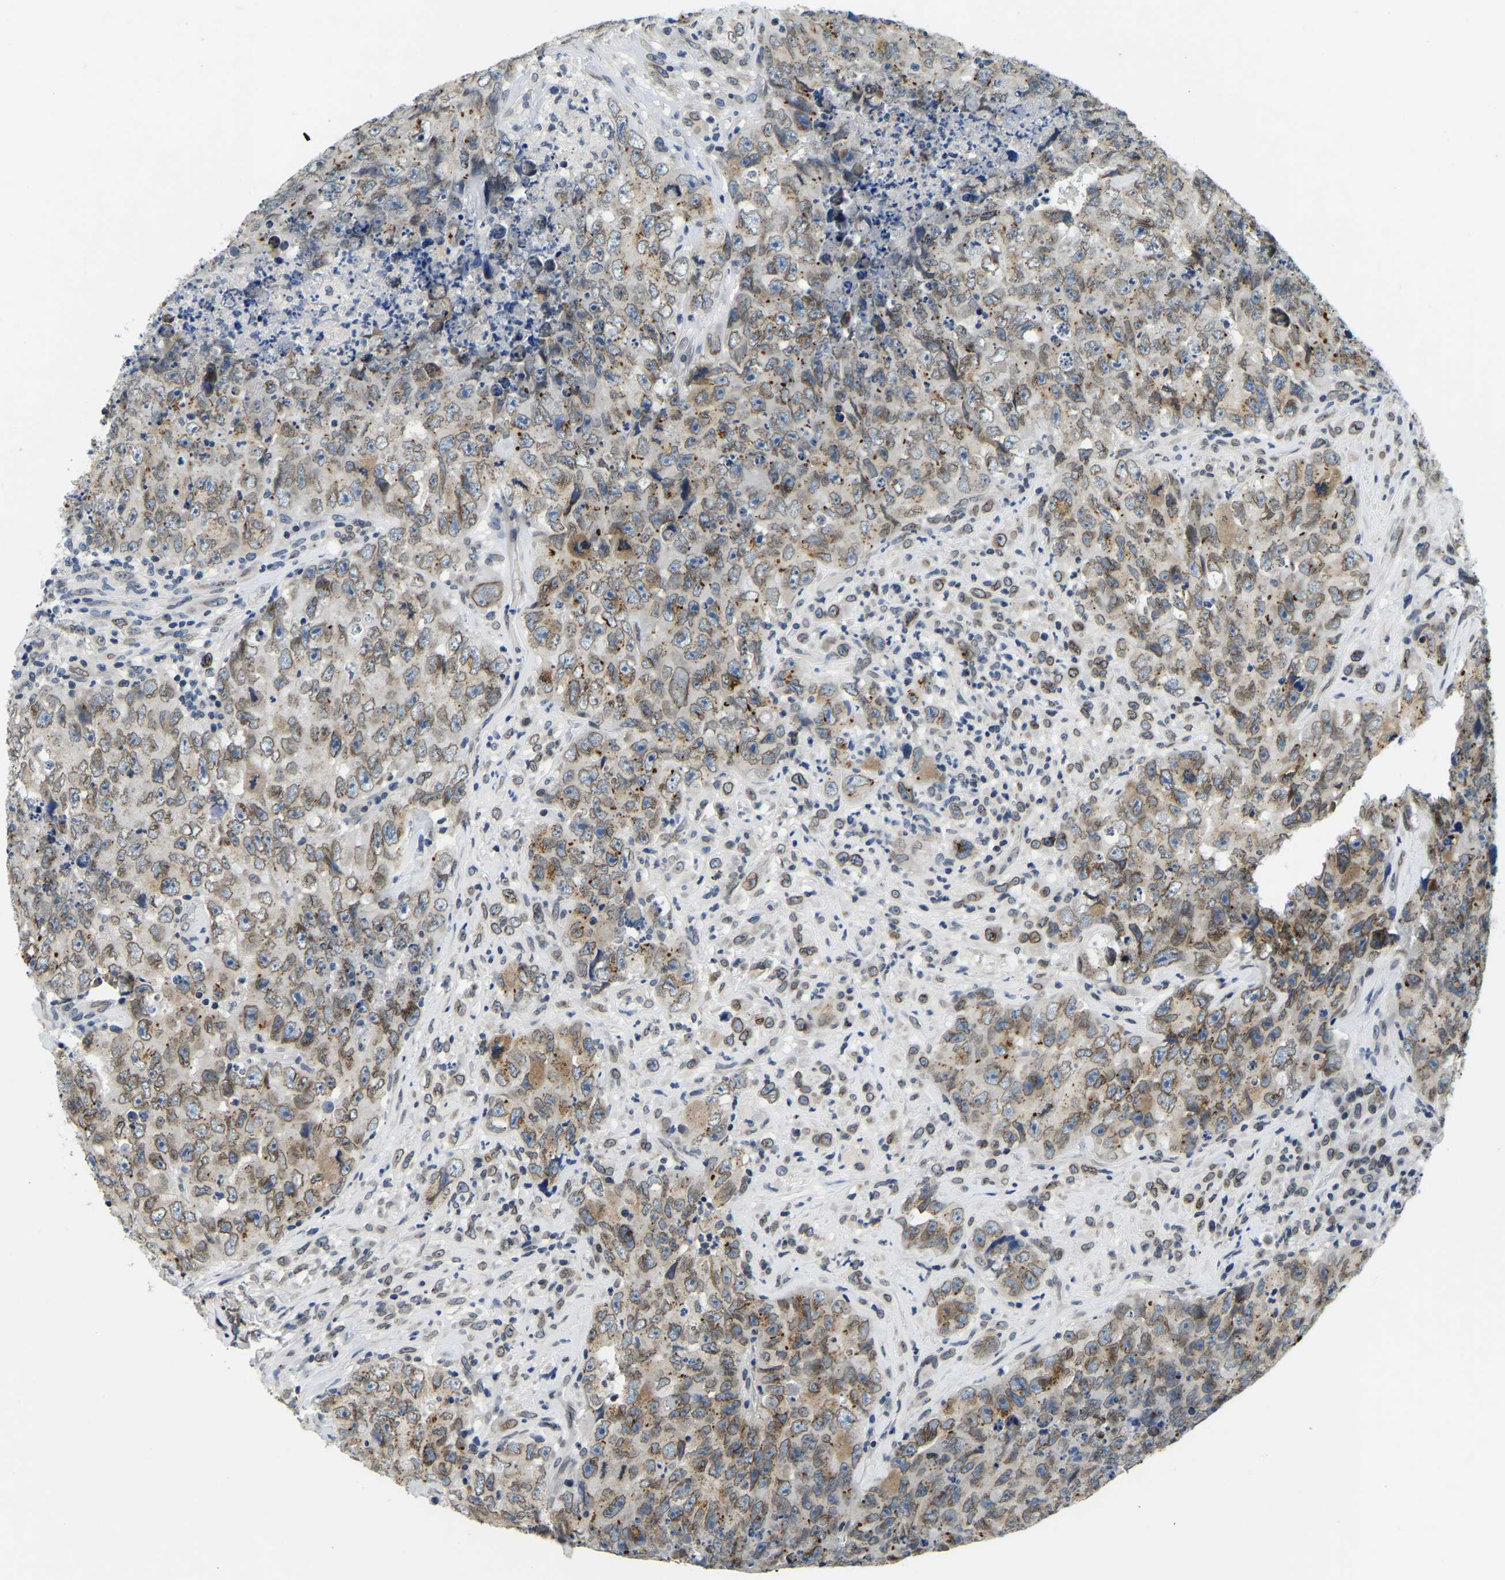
{"staining": {"intensity": "moderate", "quantity": ">75%", "location": "cytoplasmic/membranous,nuclear"}, "tissue": "testis cancer", "cell_type": "Tumor cells", "image_type": "cancer", "snomed": [{"axis": "morphology", "description": "Carcinoma, Embryonal, NOS"}, {"axis": "topography", "description": "Testis"}], "caption": "A brown stain labels moderate cytoplasmic/membranous and nuclear expression of a protein in human embryonal carcinoma (testis) tumor cells. (DAB (3,3'-diaminobenzidine) IHC with brightfield microscopy, high magnification).", "gene": "RANBP2", "patient": {"sex": "male", "age": 32}}